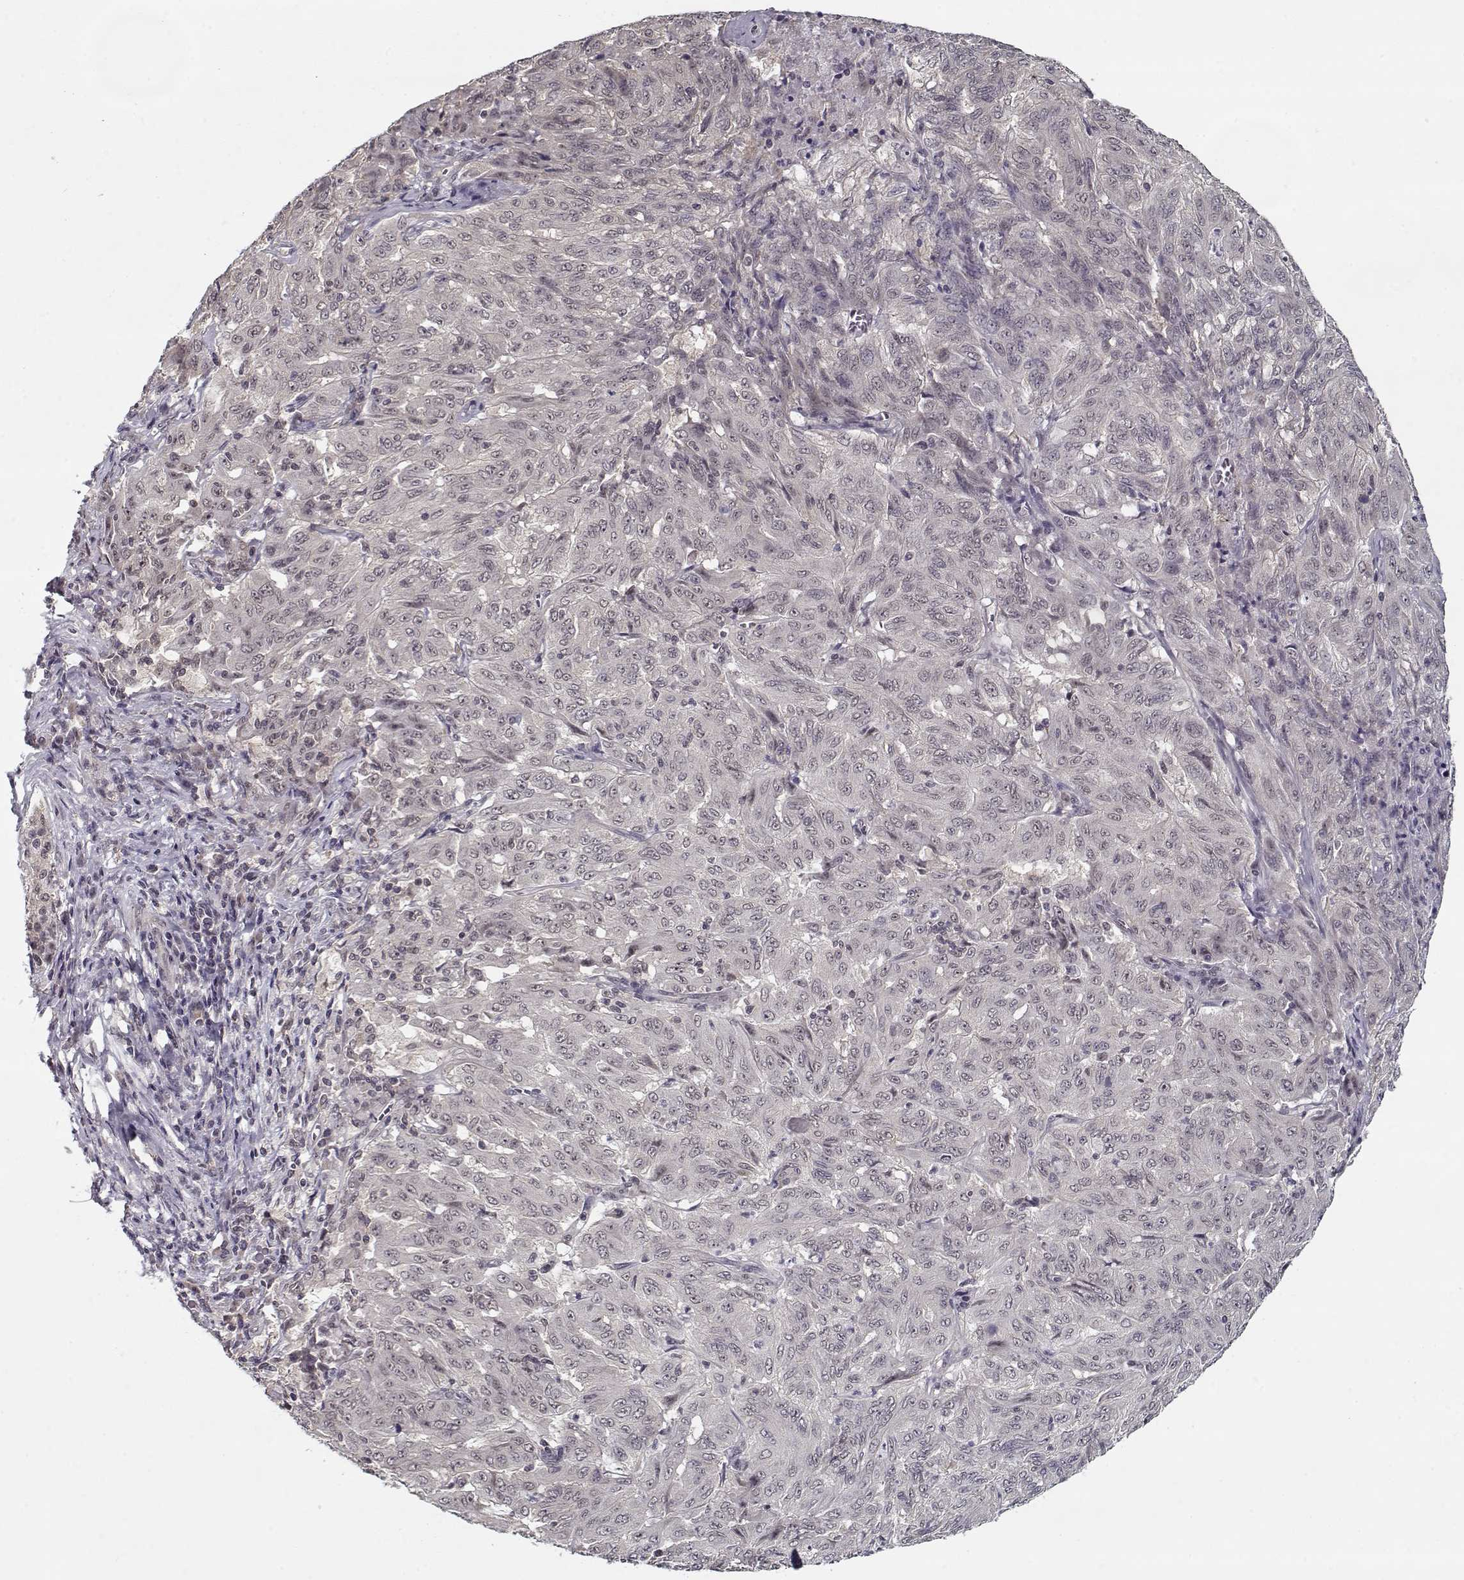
{"staining": {"intensity": "negative", "quantity": "none", "location": "none"}, "tissue": "pancreatic cancer", "cell_type": "Tumor cells", "image_type": "cancer", "snomed": [{"axis": "morphology", "description": "Adenocarcinoma, NOS"}, {"axis": "topography", "description": "Pancreas"}], "caption": "Pancreatic cancer (adenocarcinoma) stained for a protein using IHC demonstrates no expression tumor cells.", "gene": "TESPA1", "patient": {"sex": "male", "age": 63}}